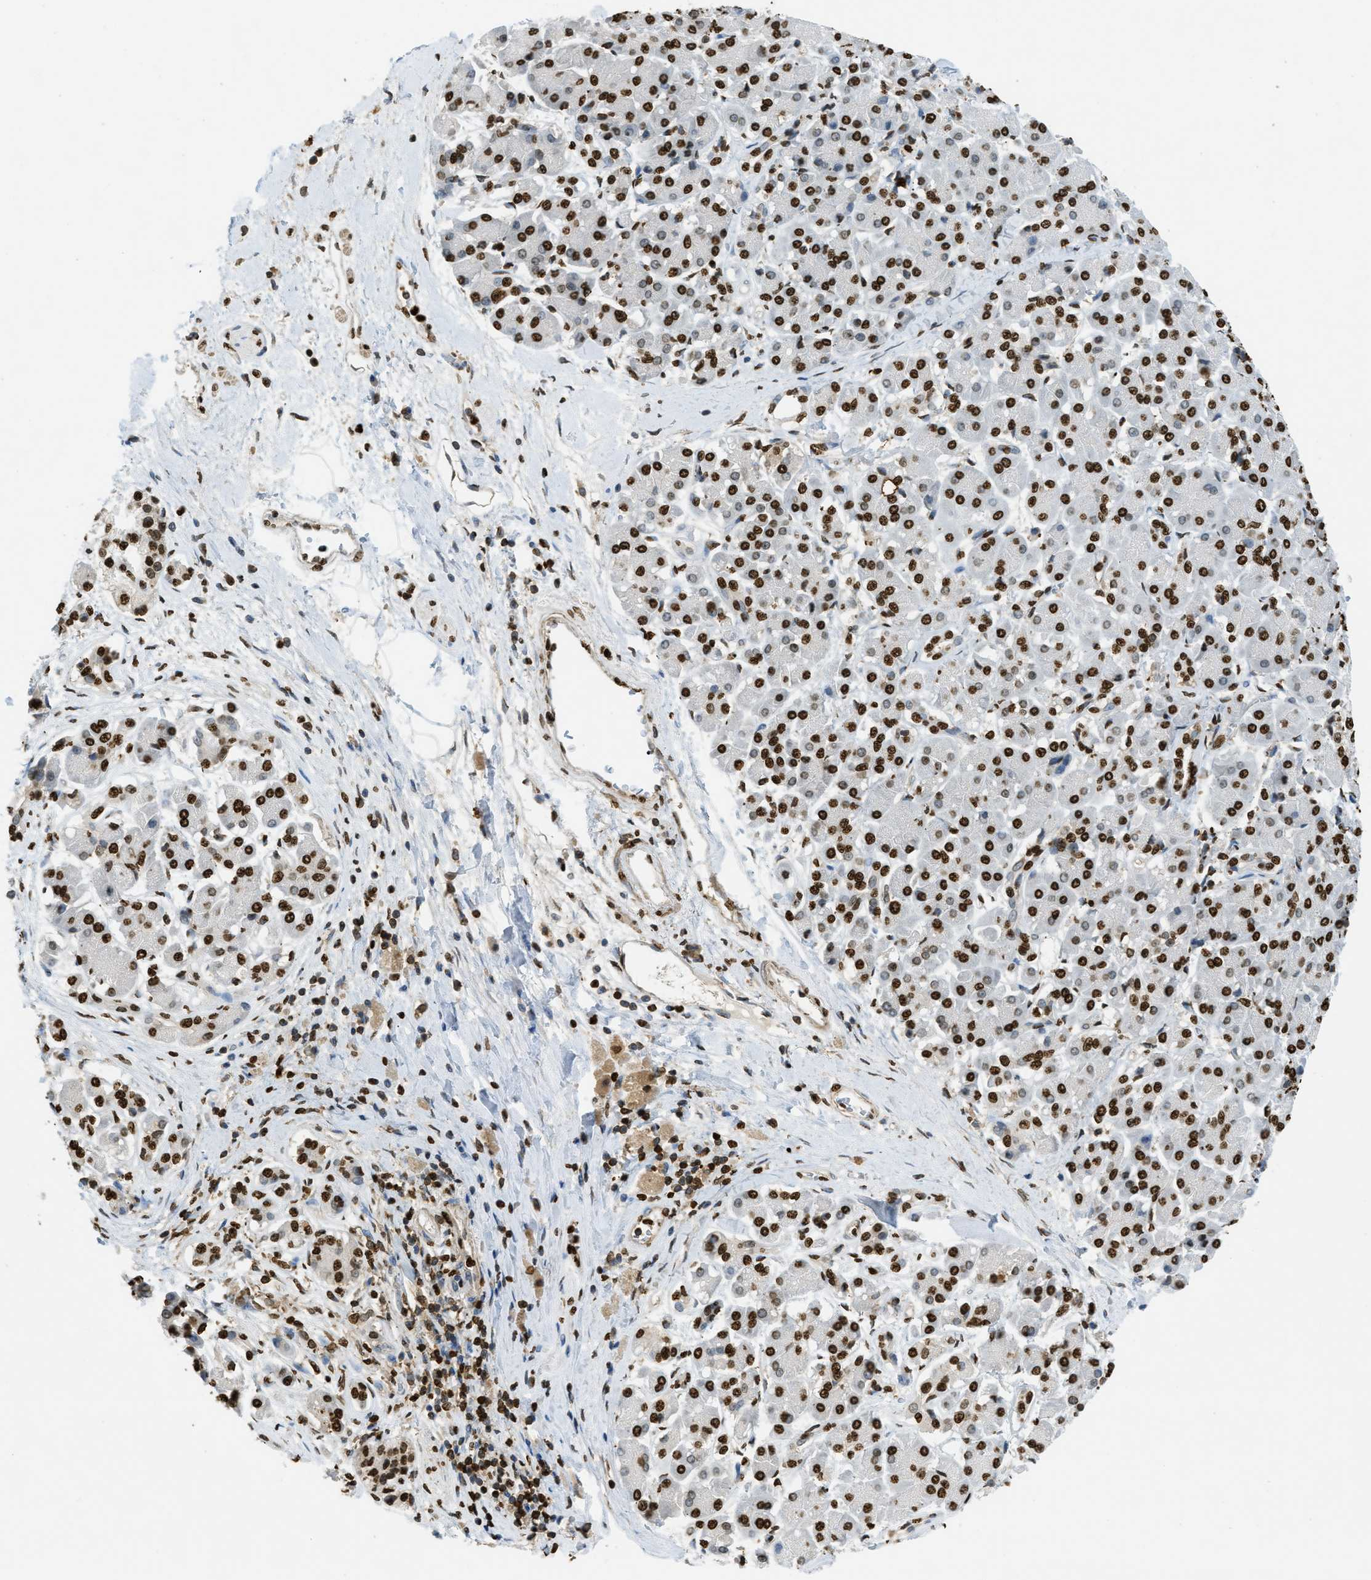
{"staining": {"intensity": "strong", "quantity": ">75%", "location": "nuclear"}, "tissue": "pancreatic cancer", "cell_type": "Tumor cells", "image_type": "cancer", "snomed": [{"axis": "morphology", "description": "Adenocarcinoma, NOS"}, {"axis": "topography", "description": "Pancreas"}], "caption": "Protein expression analysis of human adenocarcinoma (pancreatic) reveals strong nuclear staining in approximately >75% of tumor cells.", "gene": "NR5A2", "patient": {"sex": "male", "age": 55}}